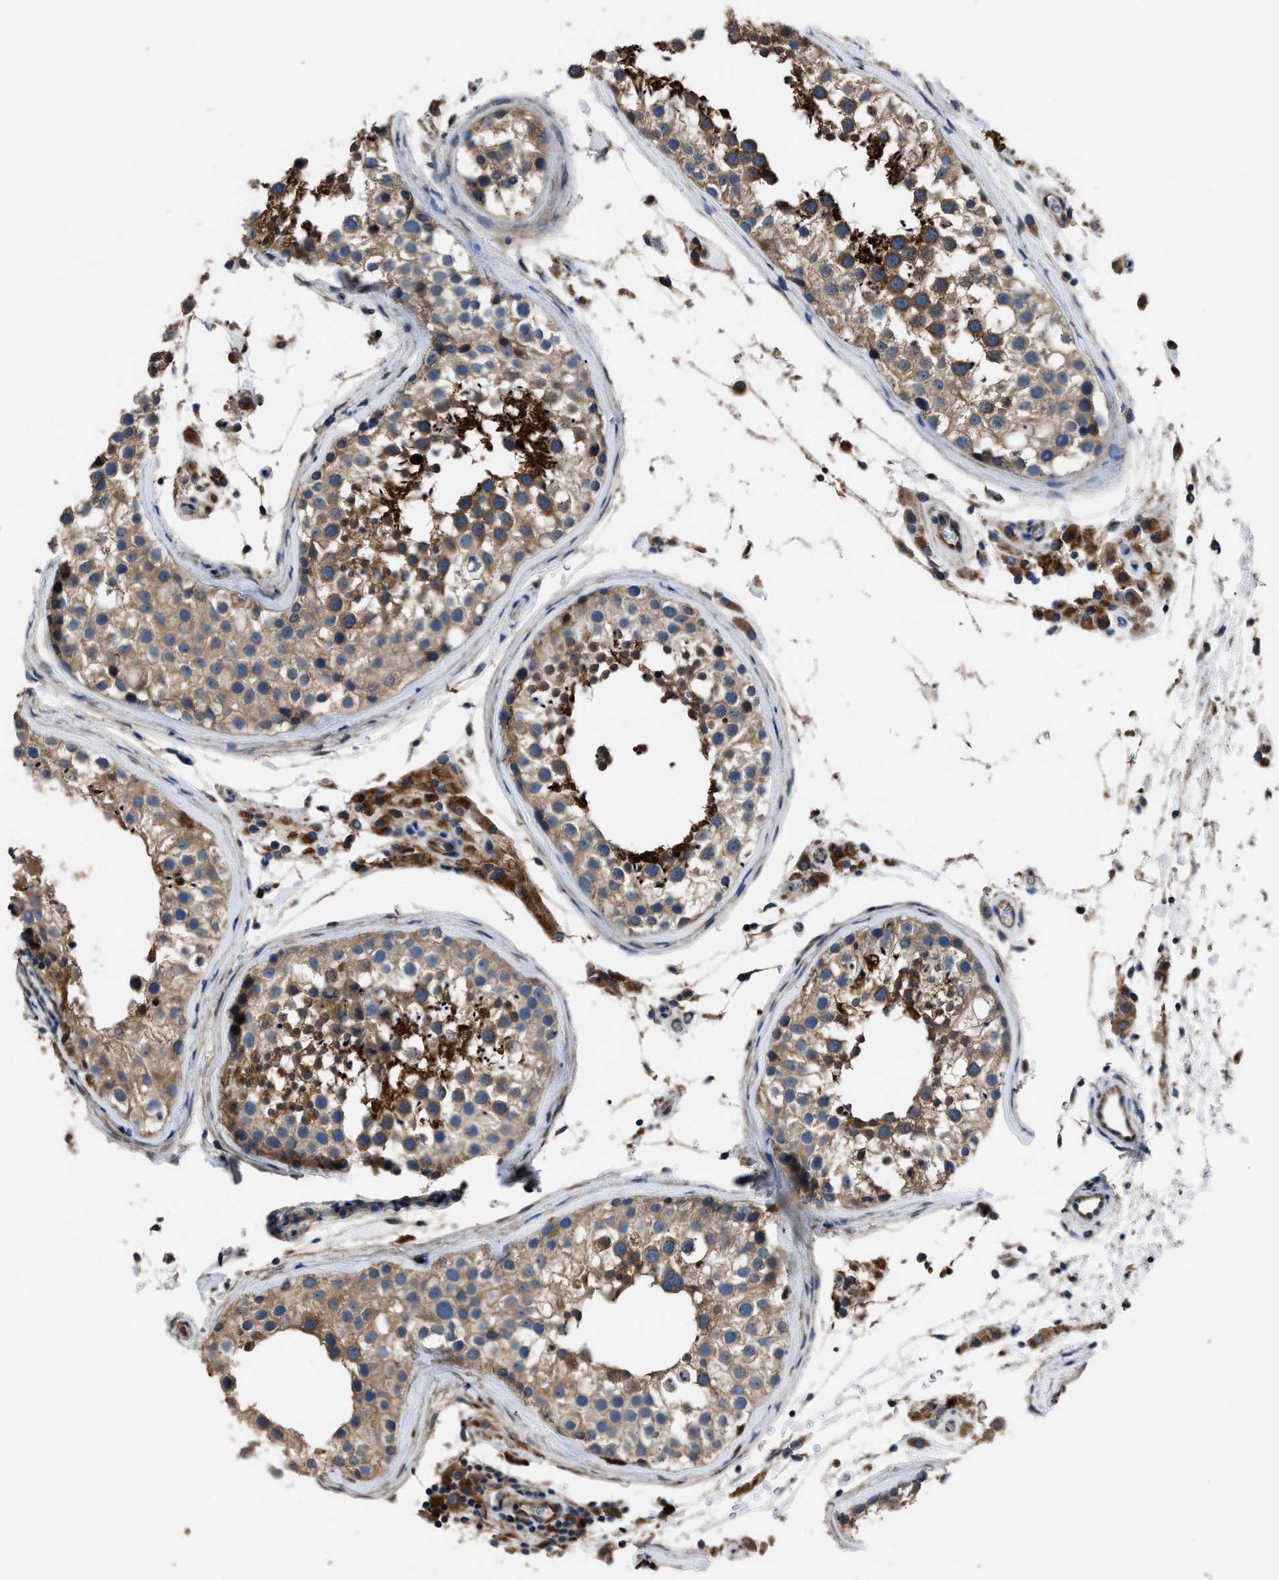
{"staining": {"intensity": "moderate", "quantity": ">75%", "location": "cytoplasmic/membranous"}, "tissue": "testis", "cell_type": "Cells in seminiferous ducts", "image_type": "normal", "snomed": [{"axis": "morphology", "description": "Normal tissue, NOS"}, {"axis": "topography", "description": "Testis"}], "caption": "Brown immunohistochemical staining in normal human testis exhibits moderate cytoplasmic/membranous staining in approximately >75% of cells in seminiferous ducts.", "gene": "ANGPT1", "patient": {"sex": "male", "age": 46}}